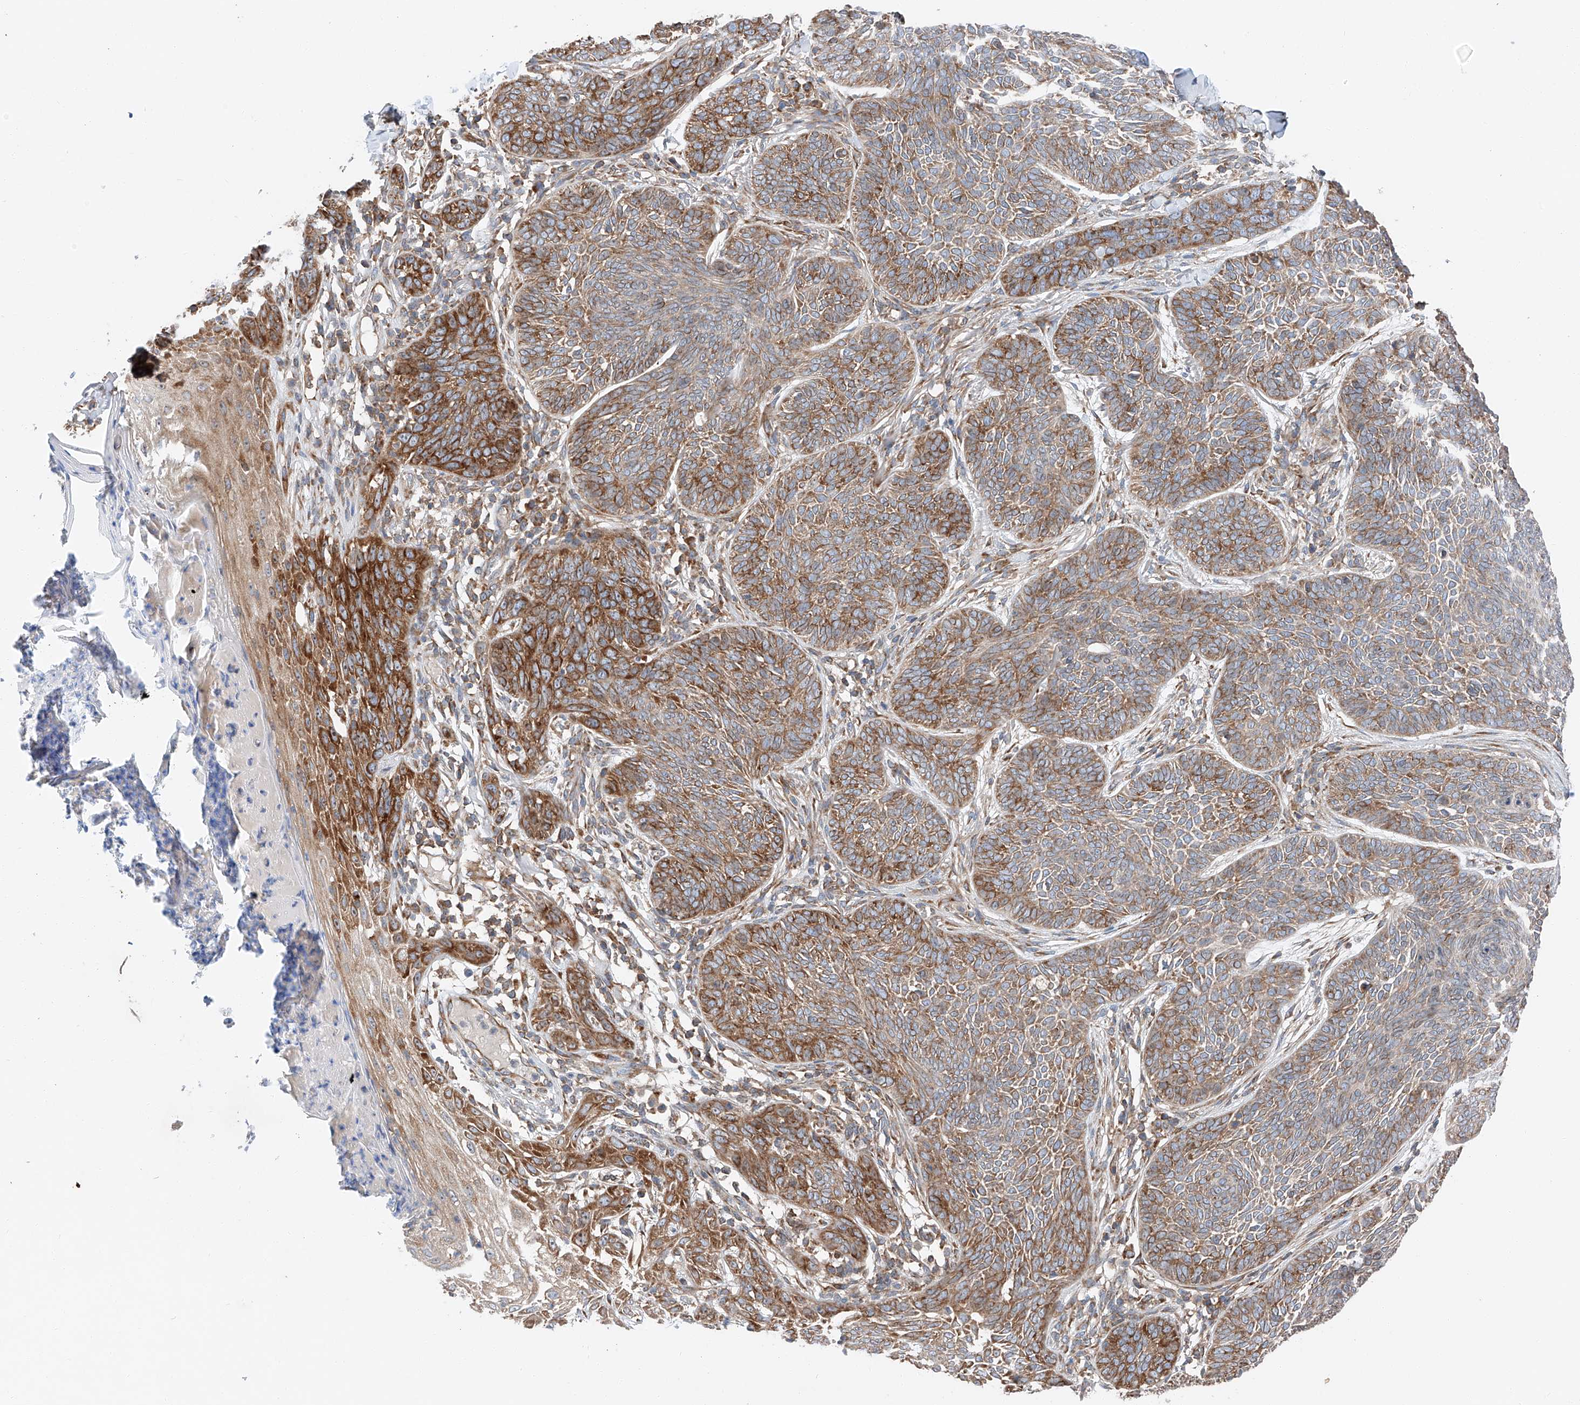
{"staining": {"intensity": "strong", "quantity": ">75%", "location": "cytoplasmic/membranous"}, "tissue": "skin cancer", "cell_type": "Tumor cells", "image_type": "cancer", "snomed": [{"axis": "morphology", "description": "Basal cell carcinoma"}, {"axis": "topography", "description": "Skin"}], "caption": "DAB immunohistochemical staining of human basal cell carcinoma (skin) displays strong cytoplasmic/membranous protein positivity in about >75% of tumor cells.", "gene": "ZC3H15", "patient": {"sex": "male", "age": 85}}